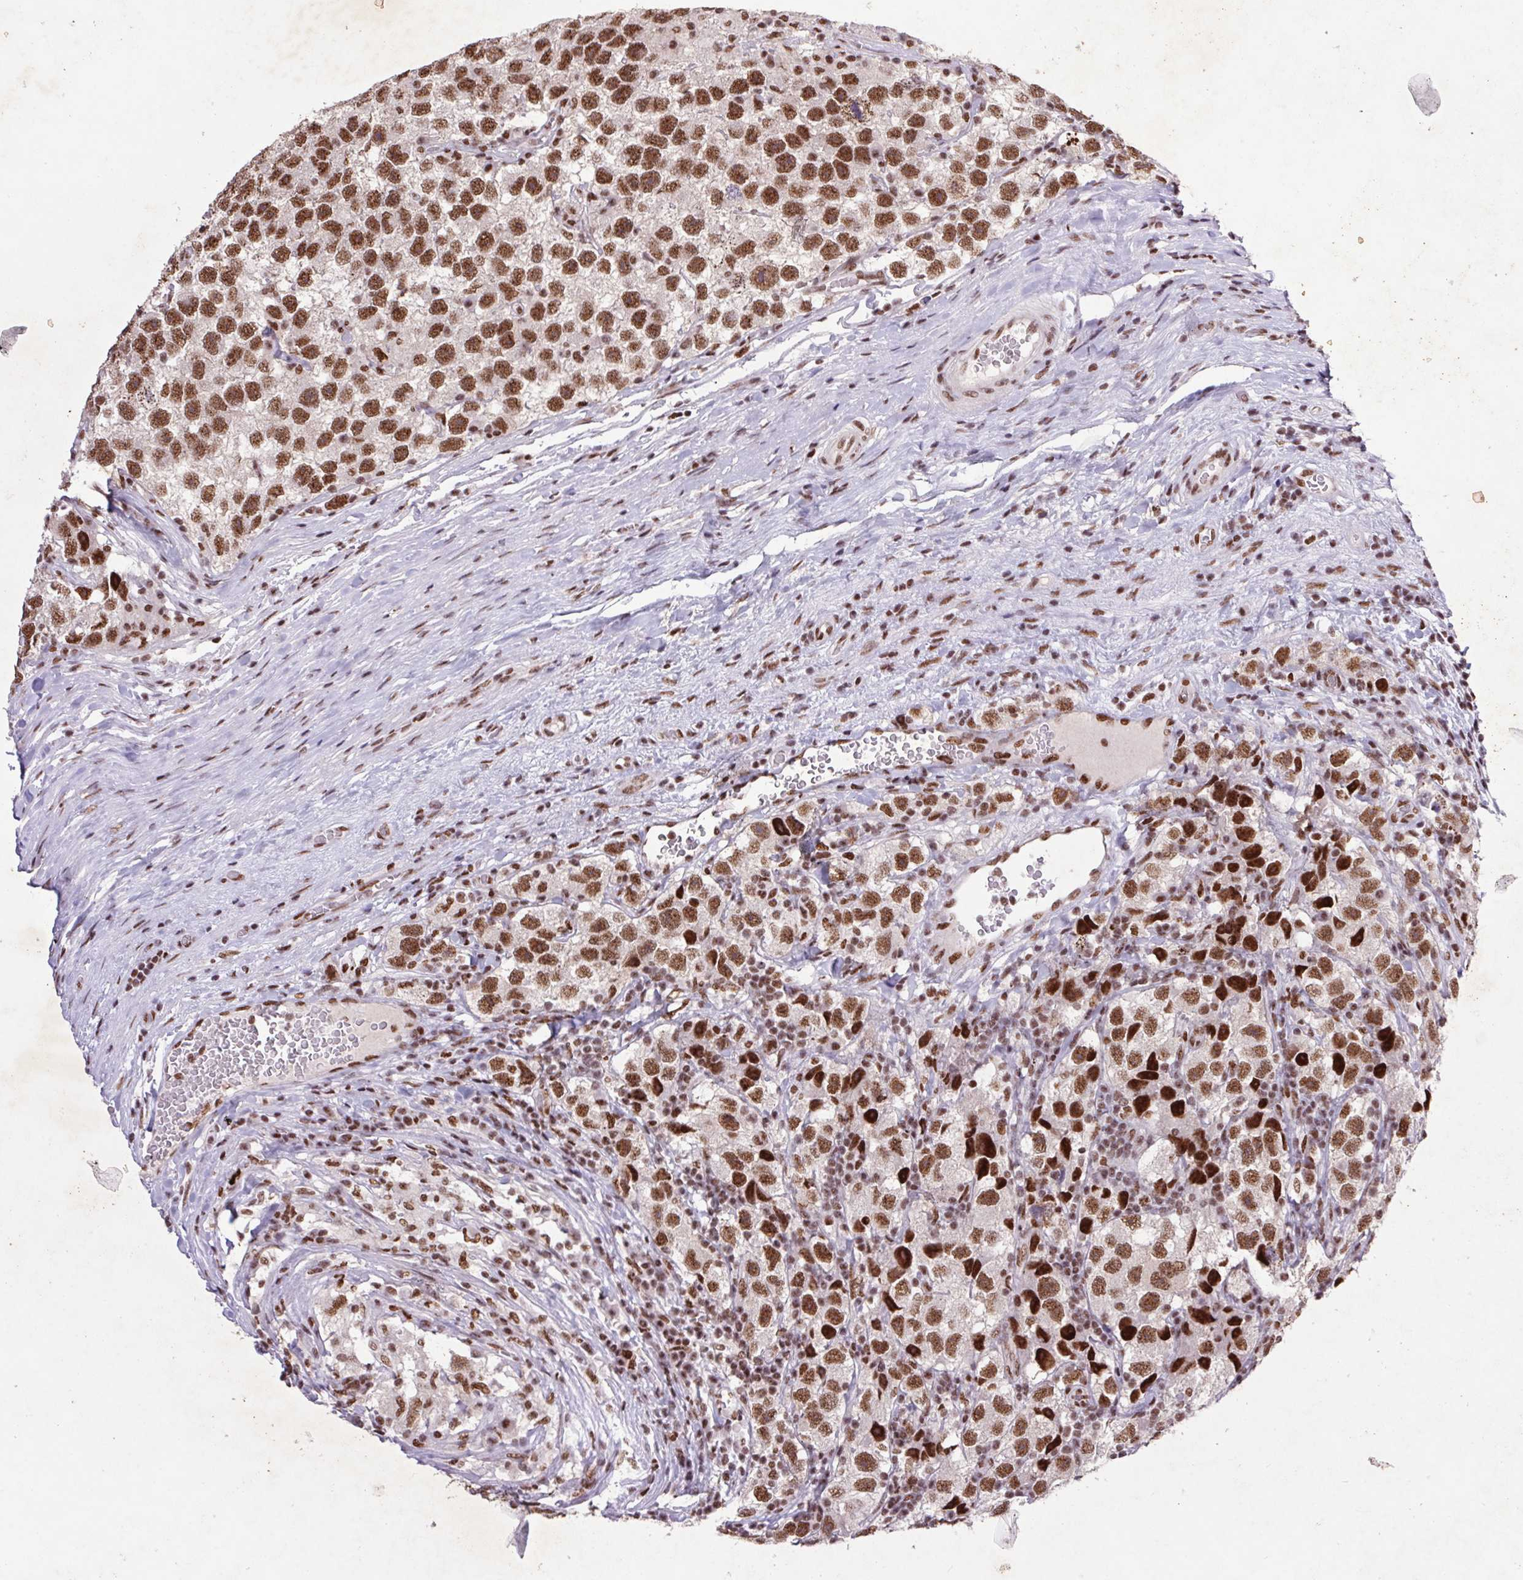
{"staining": {"intensity": "strong", "quantity": ">75%", "location": "nuclear"}, "tissue": "testis cancer", "cell_type": "Tumor cells", "image_type": "cancer", "snomed": [{"axis": "morphology", "description": "Seminoma, NOS"}, {"axis": "topography", "description": "Testis"}], "caption": "Strong nuclear expression is seen in about >75% of tumor cells in testis cancer.", "gene": "LDLRAD4", "patient": {"sex": "male", "age": 26}}